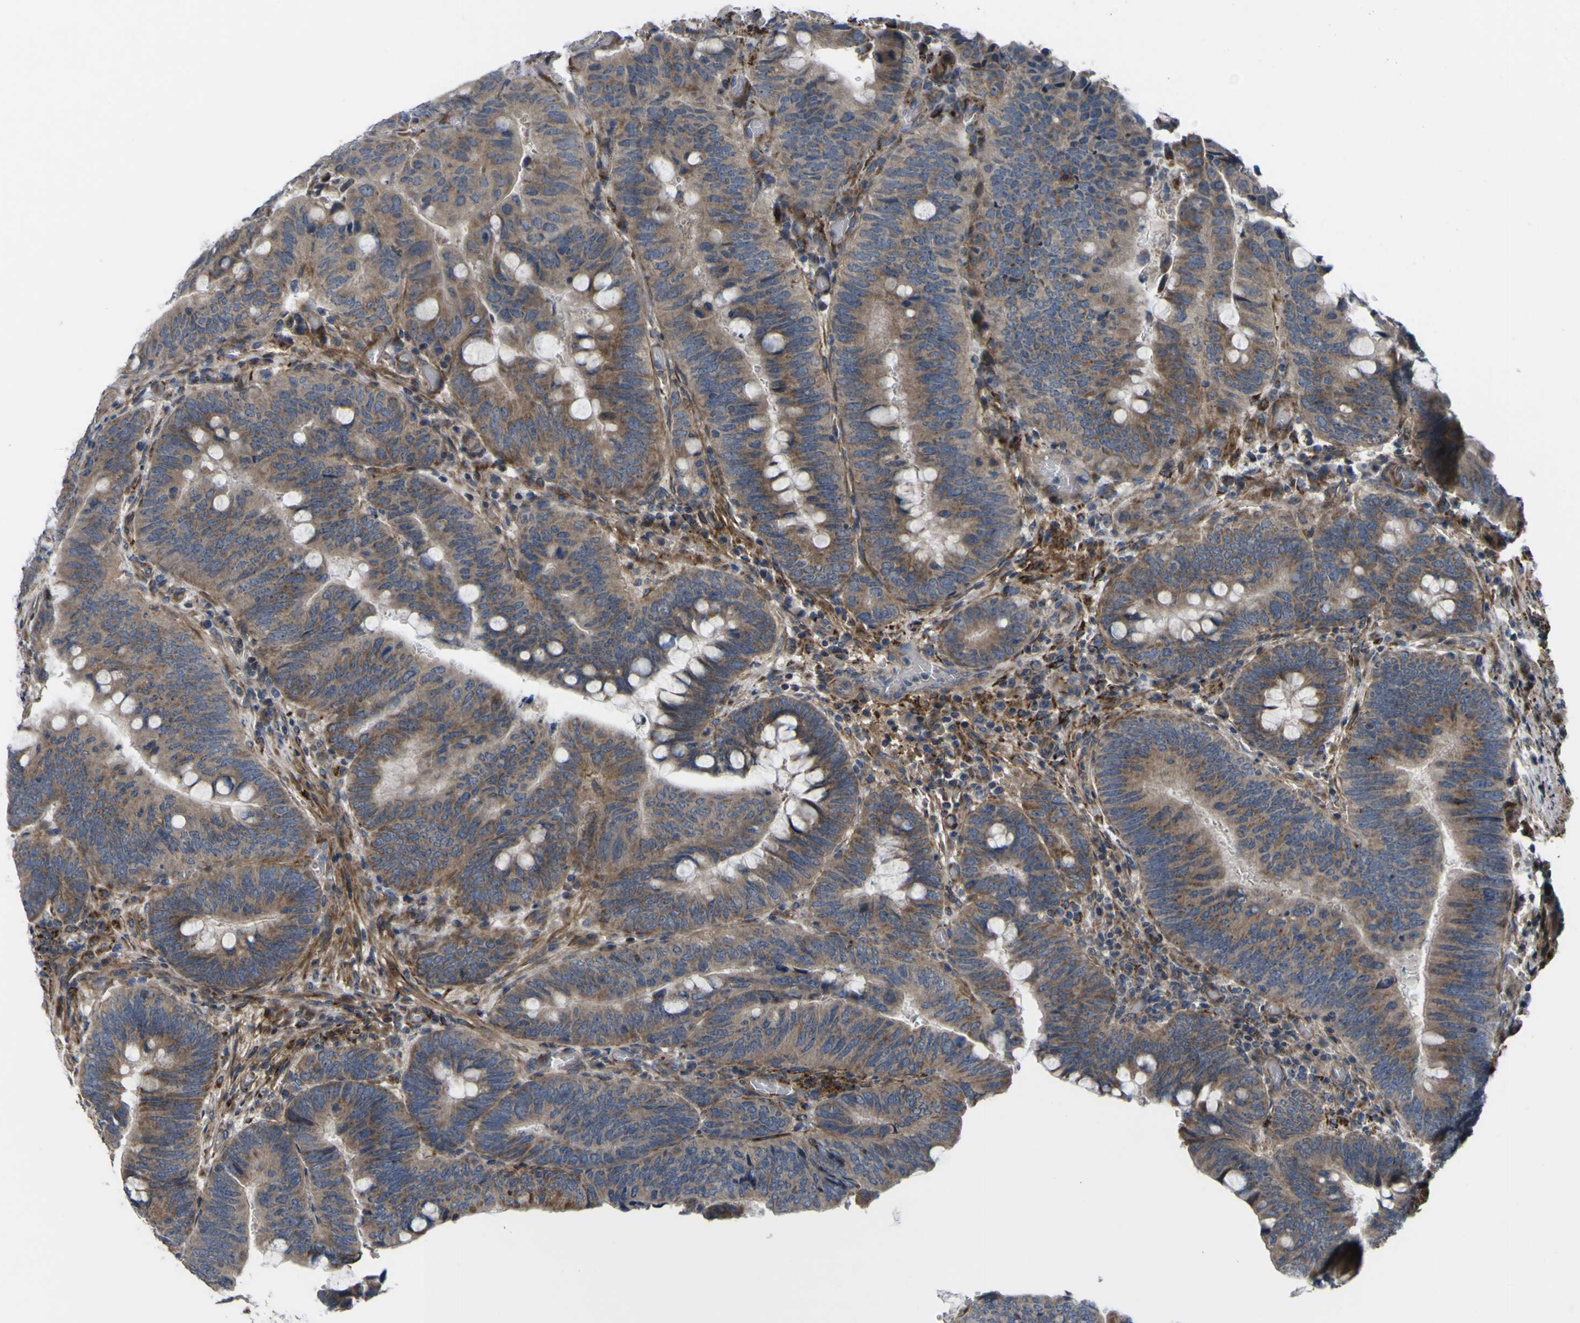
{"staining": {"intensity": "moderate", "quantity": "25%-75%", "location": "cytoplasmic/membranous"}, "tissue": "colorectal cancer", "cell_type": "Tumor cells", "image_type": "cancer", "snomed": [{"axis": "morphology", "description": "Normal tissue, NOS"}, {"axis": "morphology", "description": "Adenocarcinoma, NOS"}, {"axis": "topography", "description": "Rectum"}, {"axis": "topography", "description": "Peripheral nerve tissue"}], "caption": "IHC histopathology image of human colorectal cancer (adenocarcinoma) stained for a protein (brown), which displays medium levels of moderate cytoplasmic/membranous expression in approximately 25%-75% of tumor cells.", "gene": "GPLD1", "patient": {"sex": "male", "age": 92}}